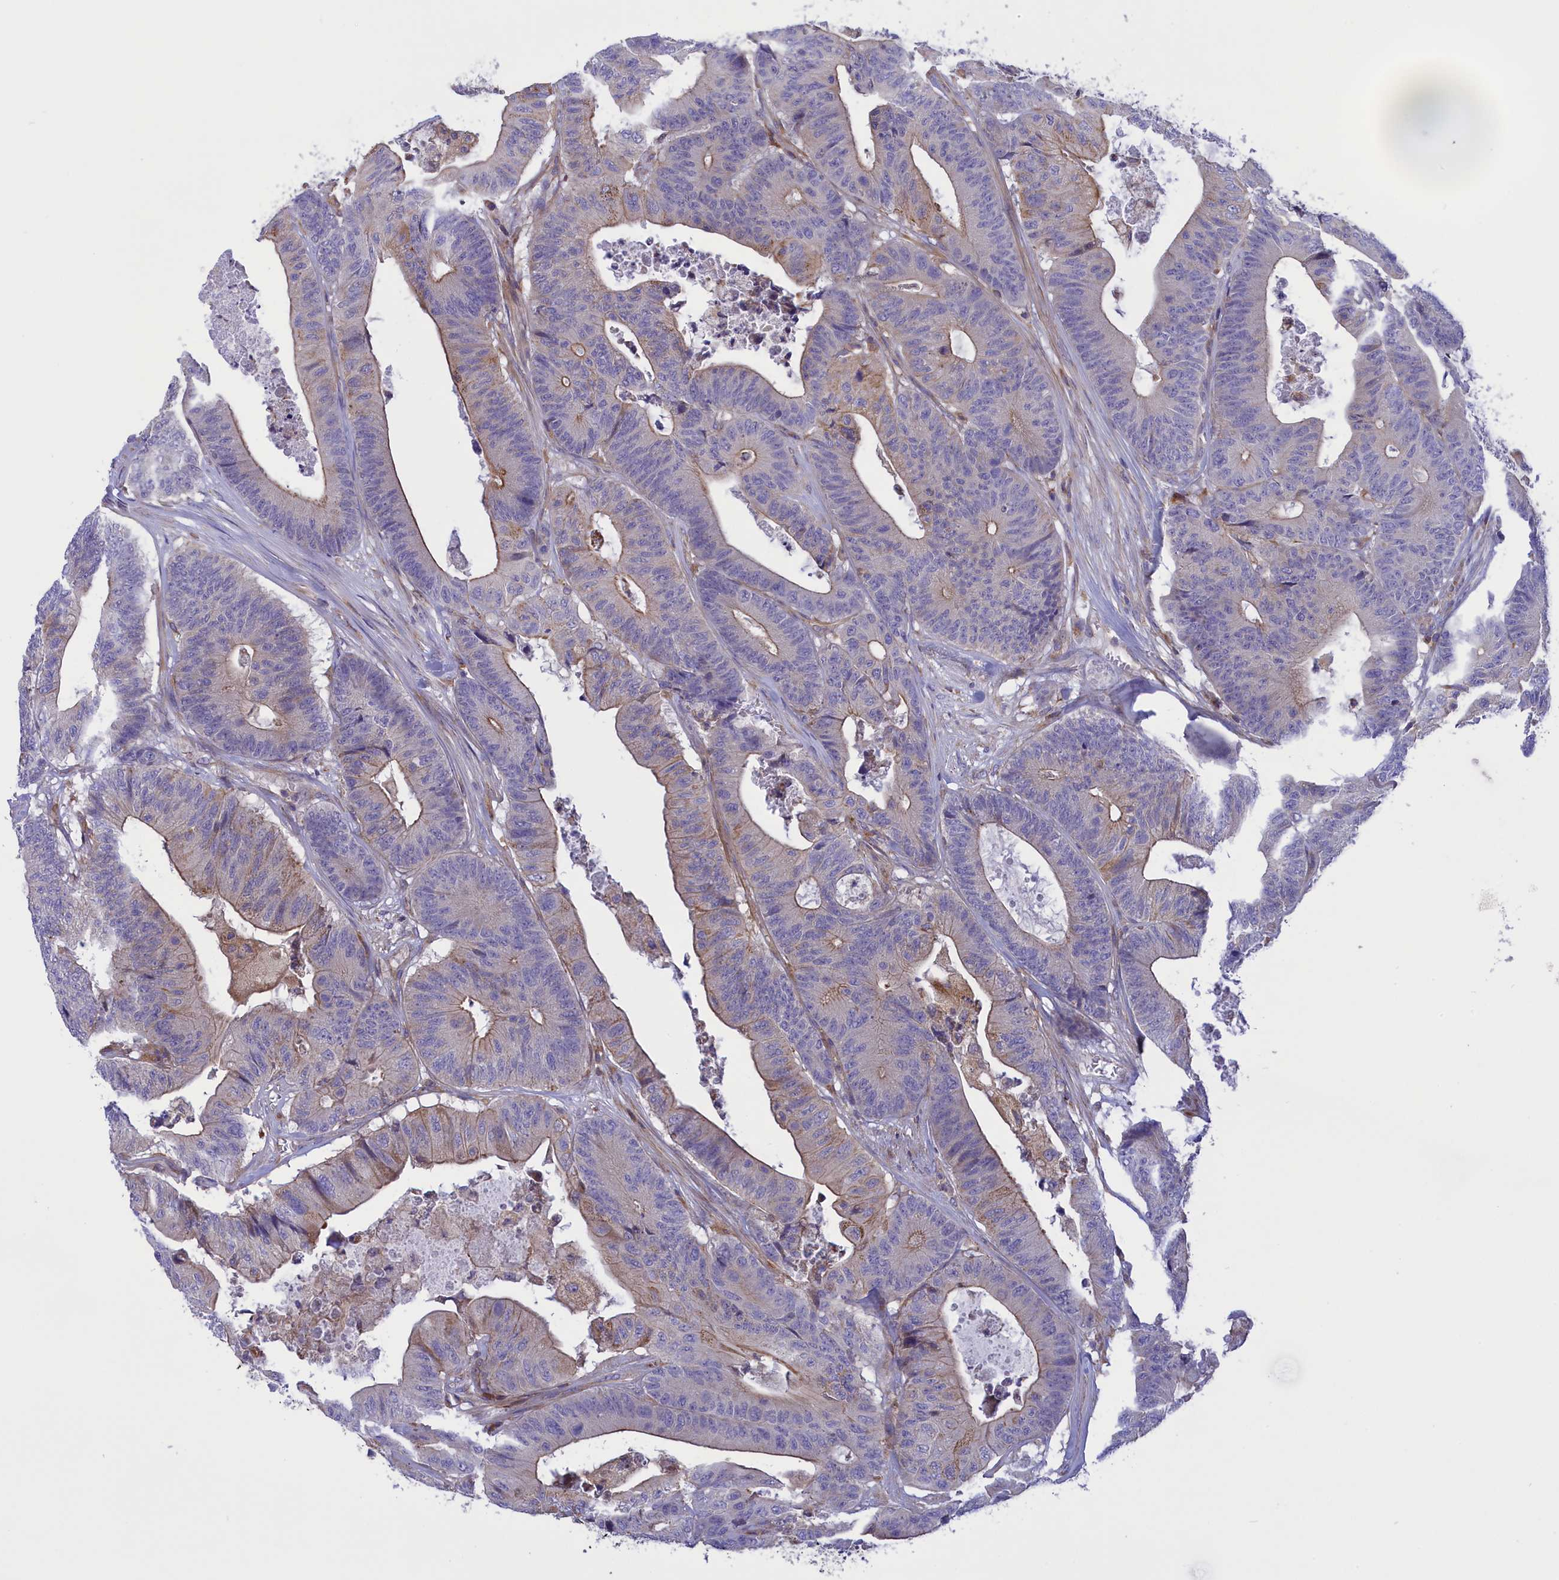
{"staining": {"intensity": "moderate", "quantity": "<25%", "location": "cytoplasmic/membranous"}, "tissue": "colorectal cancer", "cell_type": "Tumor cells", "image_type": "cancer", "snomed": [{"axis": "morphology", "description": "Adenocarcinoma, NOS"}, {"axis": "topography", "description": "Colon"}], "caption": "Adenocarcinoma (colorectal) stained with a brown dye displays moderate cytoplasmic/membranous positive positivity in about <25% of tumor cells.", "gene": "CORO7-PAM16", "patient": {"sex": "female", "age": 84}}